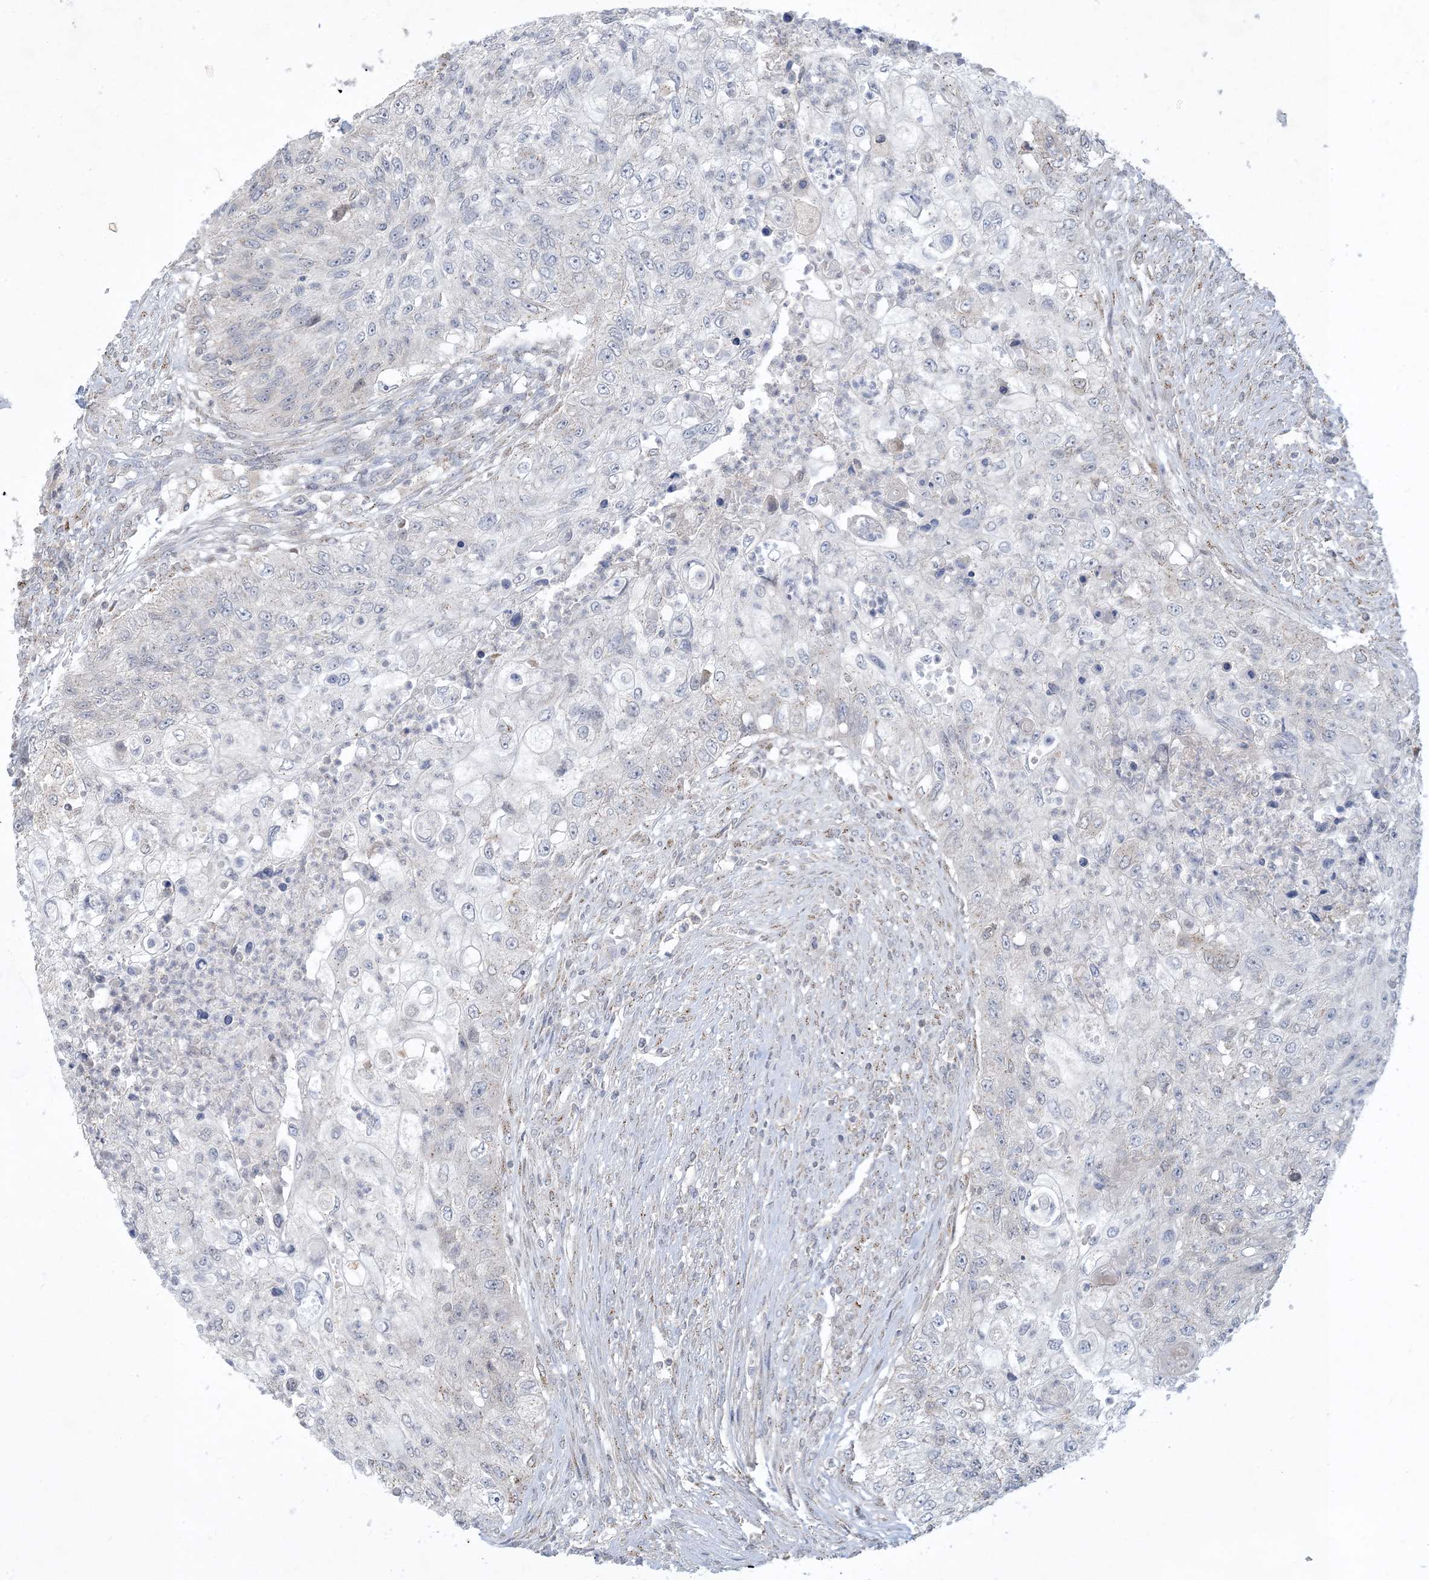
{"staining": {"intensity": "negative", "quantity": "none", "location": "none"}, "tissue": "urothelial cancer", "cell_type": "Tumor cells", "image_type": "cancer", "snomed": [{"axis": "morphology", "description": "Urothelial carcinoma, High grade"}, {"axis": "topography", "description": "Urinary bladder"}], "caption": "Immunohistochemical staining of urothelial cancer displays no significant positivity in tumor cells.", "gene": "CCDC14", "patient": {"sex": "female", "age": 60}}